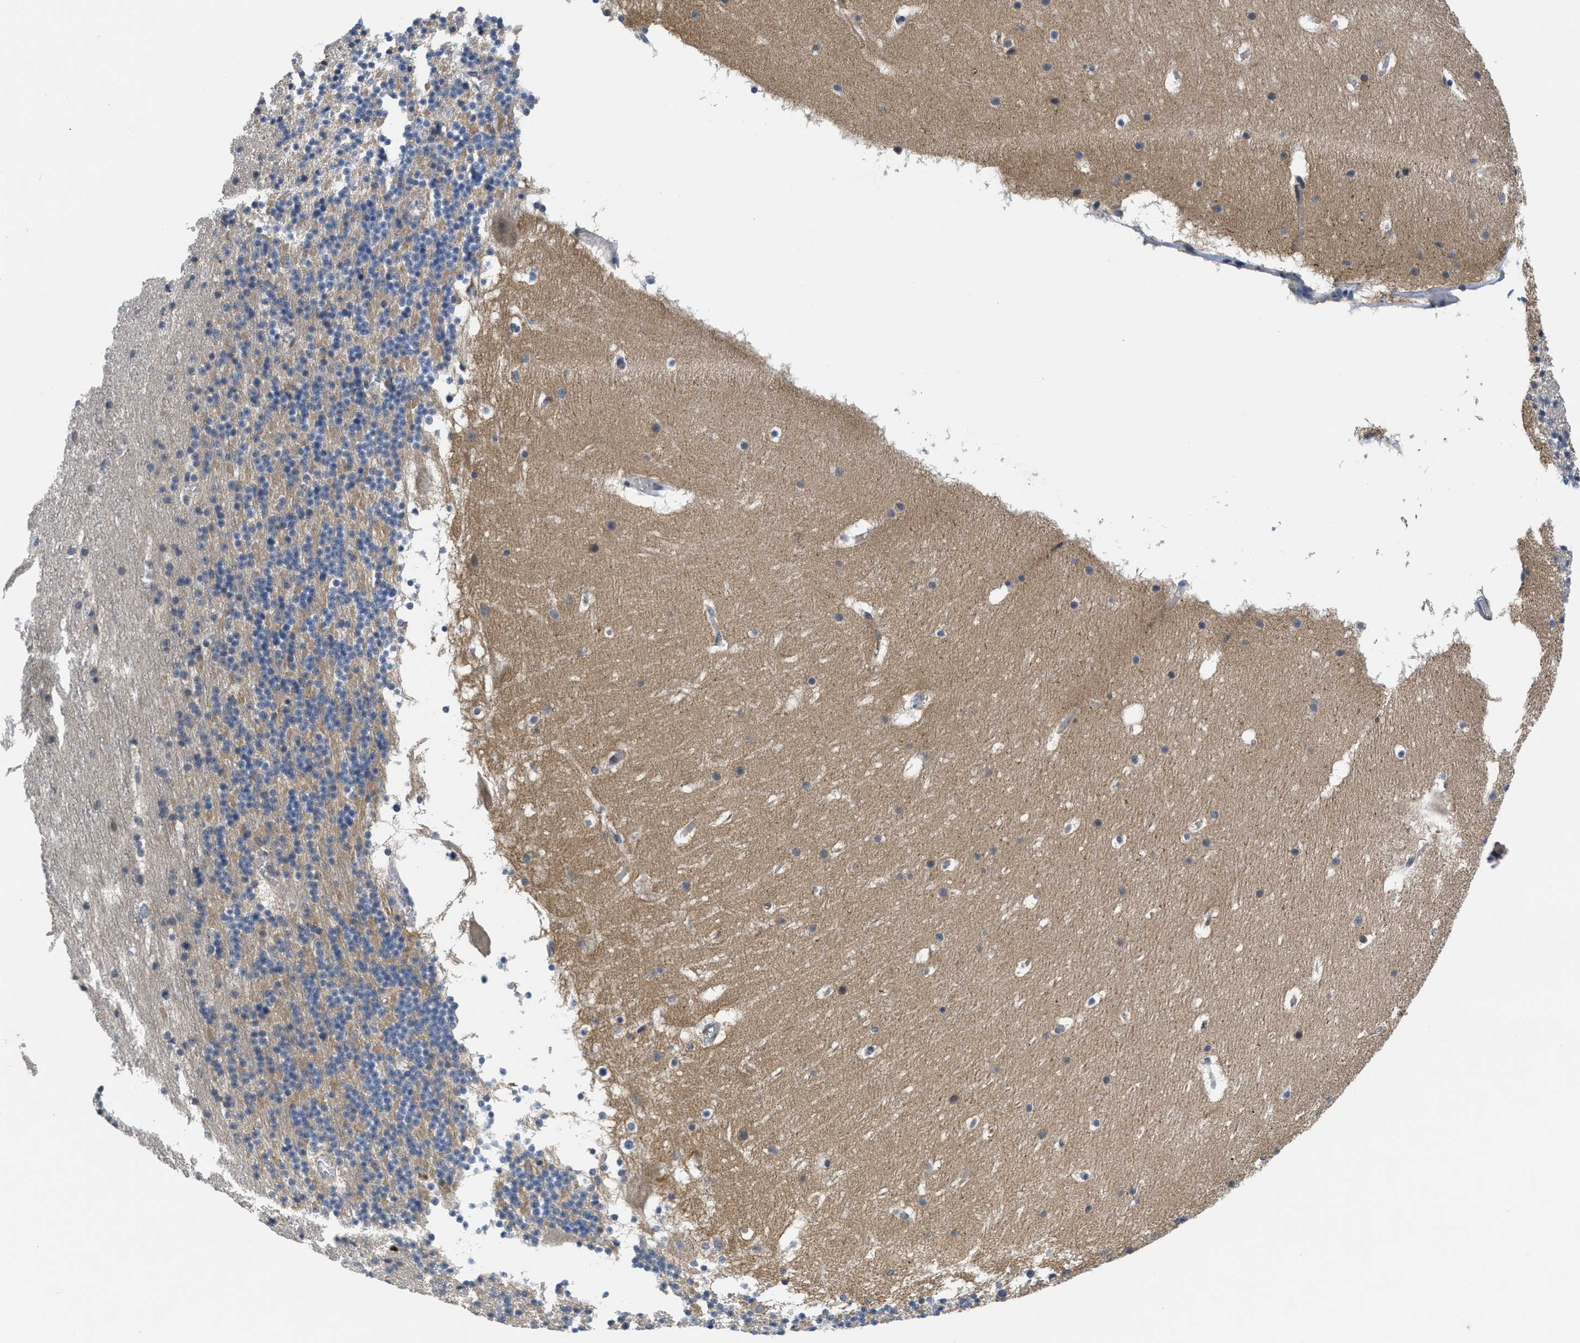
{"staining": {"intensity": "negative", "quantity": "none", "location": "none"}, "tissue": "cerebellum", "cell_type": "Cells in granular layer", "image_type": "normal", "snomed": [{"axis": "morphology", "description": "Normal tissue, NOS"}, {"axis": "topography", "description": "Cerebellum"}], "caption": "Cerebellum was stained to show a protein in brown. There is no significant staining in cells in granular layer. Nuclei are stained in blue.", "gene": "ANGPT1", "patient": {"sex": "male", "age": 45}}